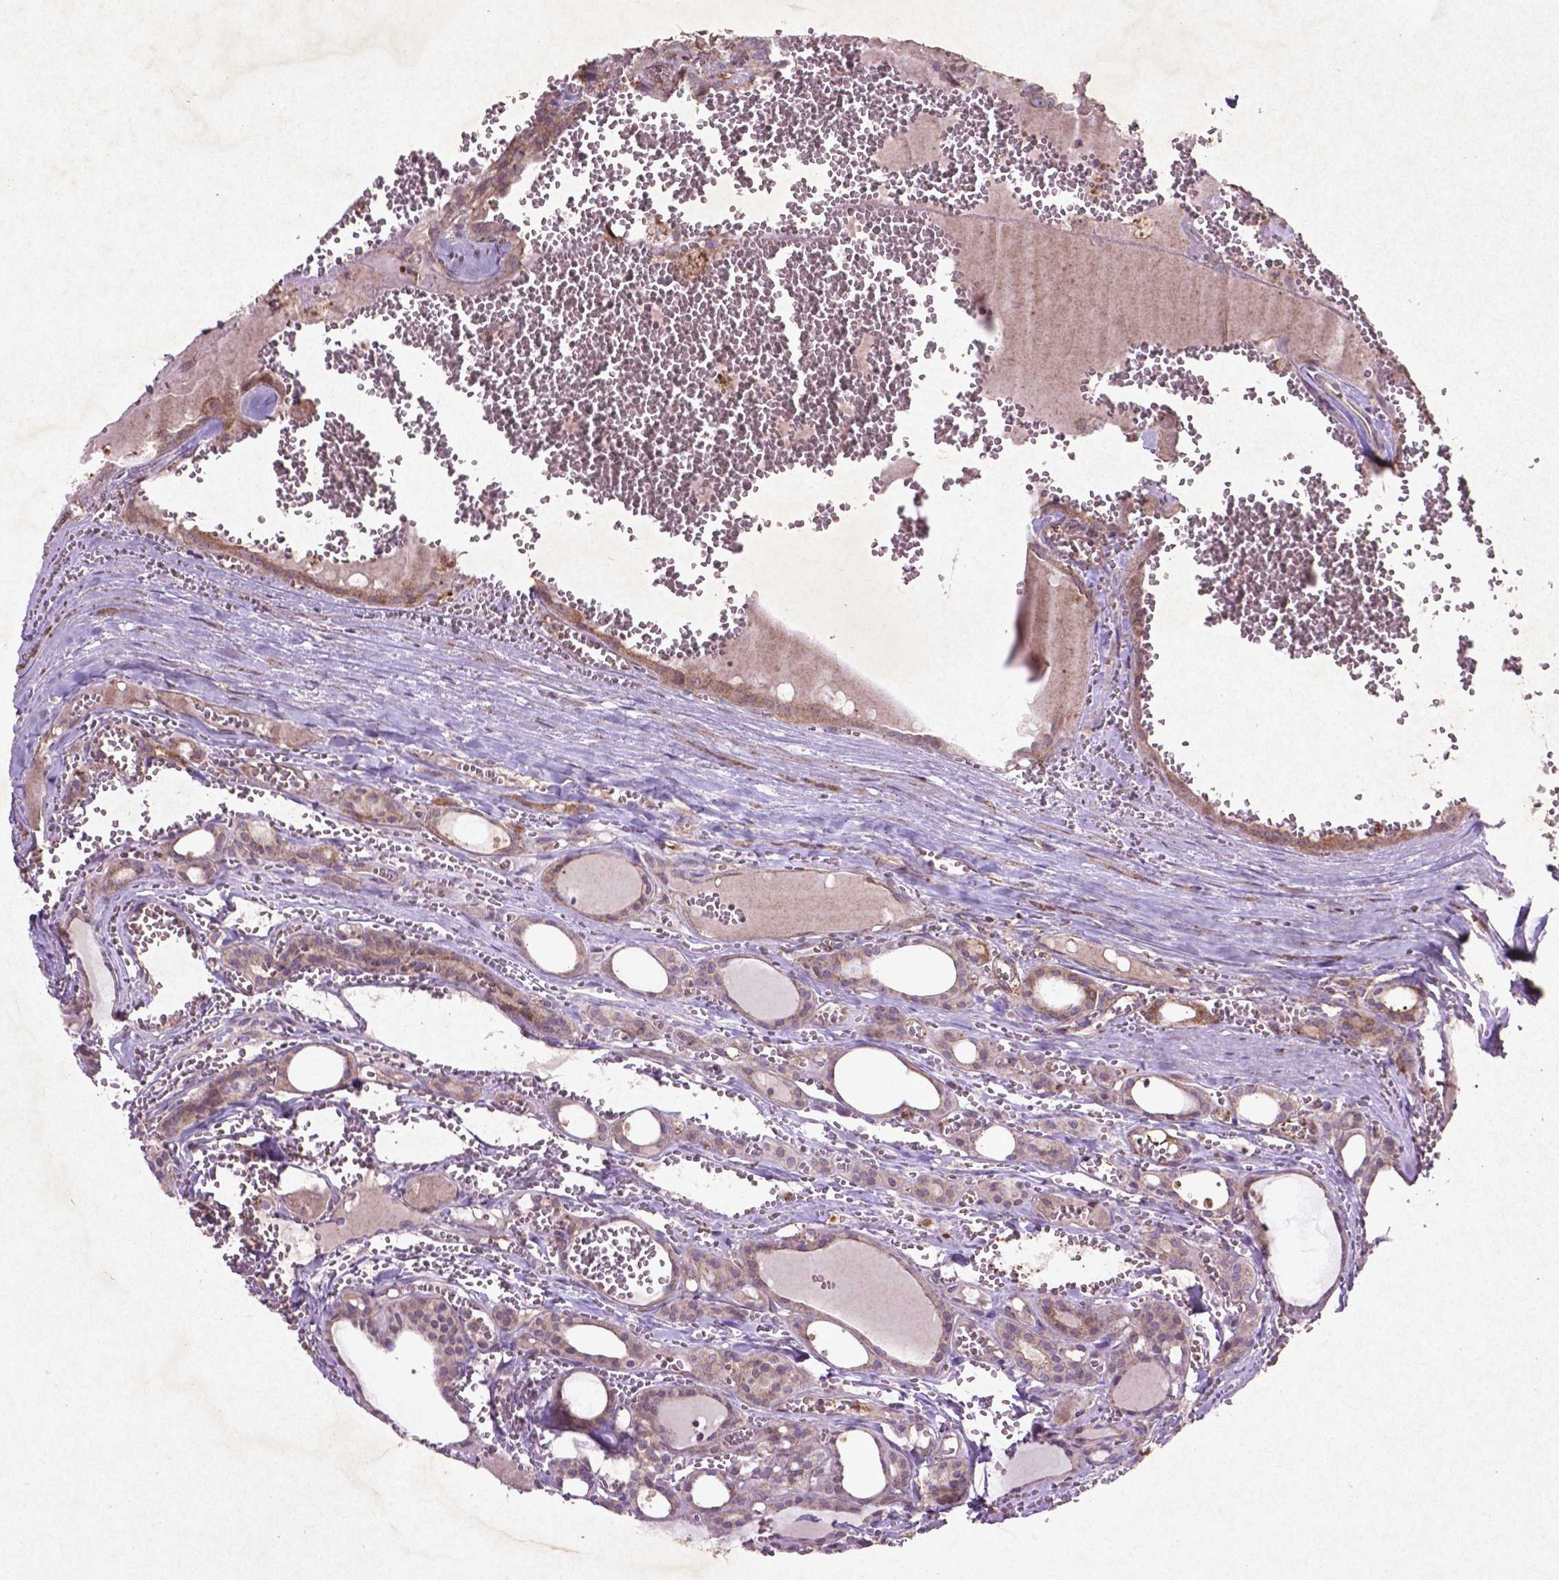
{"staining": {"intensity": "negative", "quantity": "none", "location": "none"}, "tissue": "thyroid cancer", "cell_type": "Tumor cells", "image_type": "cancer", "snomed": [{"axis": "morphology", "description": "Papillary adenocarcinoma, NOS"}, {"axis": "topography", "description": "Thyroid gland"}], "caption": "Immunohistochemistry of human thyroid cancer (papillary adenocarcinoma) shows no positivity in tumor cells.", "gene": "MTOR", "patient": {"sex": "female", "age": 21}}